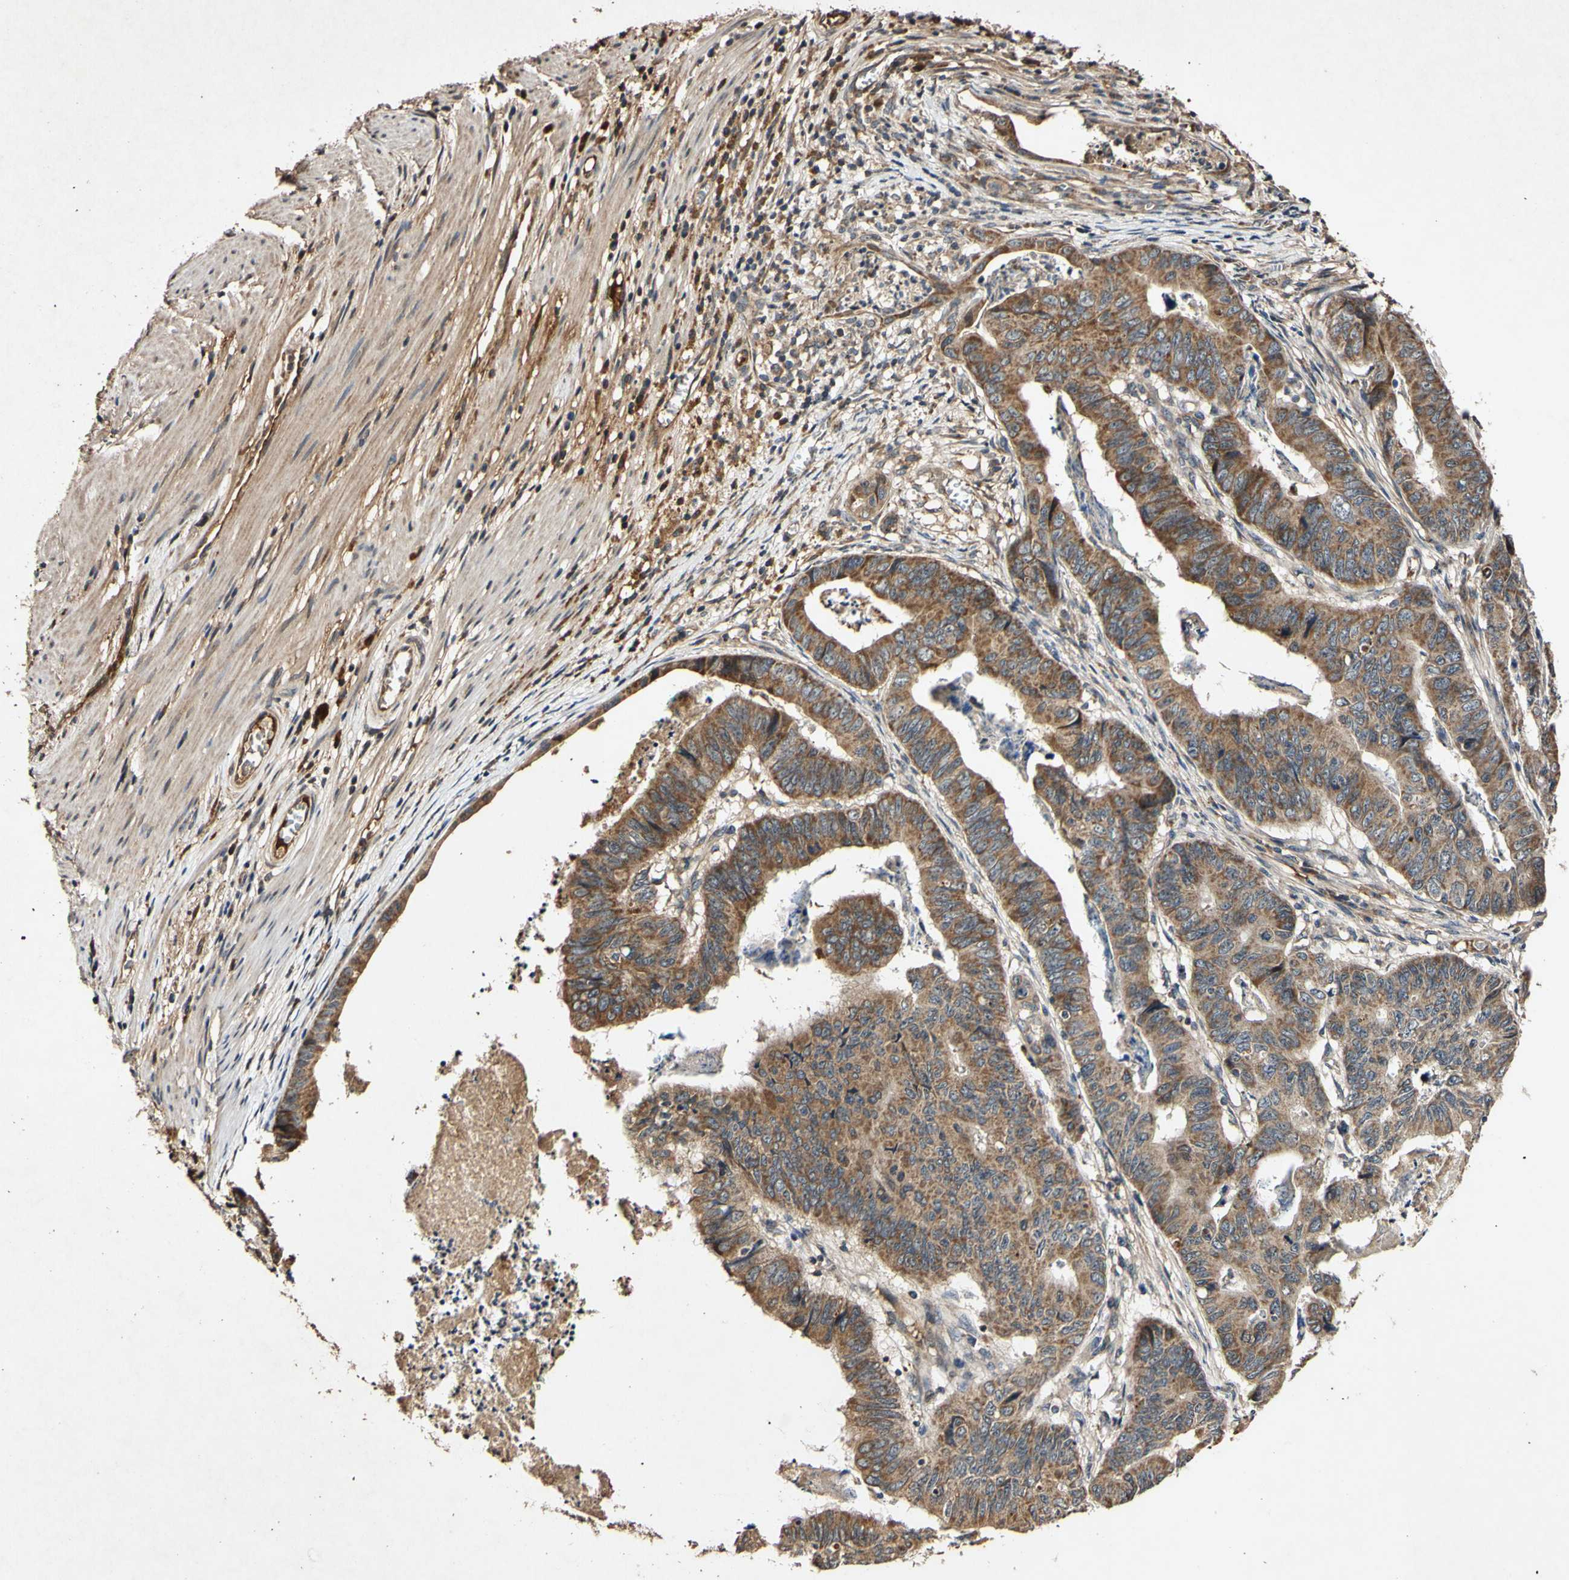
{"staining": {"intensity": "strong", "quantity": ">75%", "location": "cytoplasmic/membranous"}, "tissue": "stomach cancer", "cell_type": "Tumor cells", "image_type": "cancer", "snomed": [{"axis": "morphology", "description": "Adenocarcinoma, NOS"}, {"axis": "topography", "description": "Stomach, lower"}], "caption": "This histopathology image shows IHC staining of human adenocarcinoma (stomach), with high strong cytoplasmic/membranous expression in about >75% of tumor cells.", "gene": "PLAT", "patient": {"sex": "male", "age": 77}}